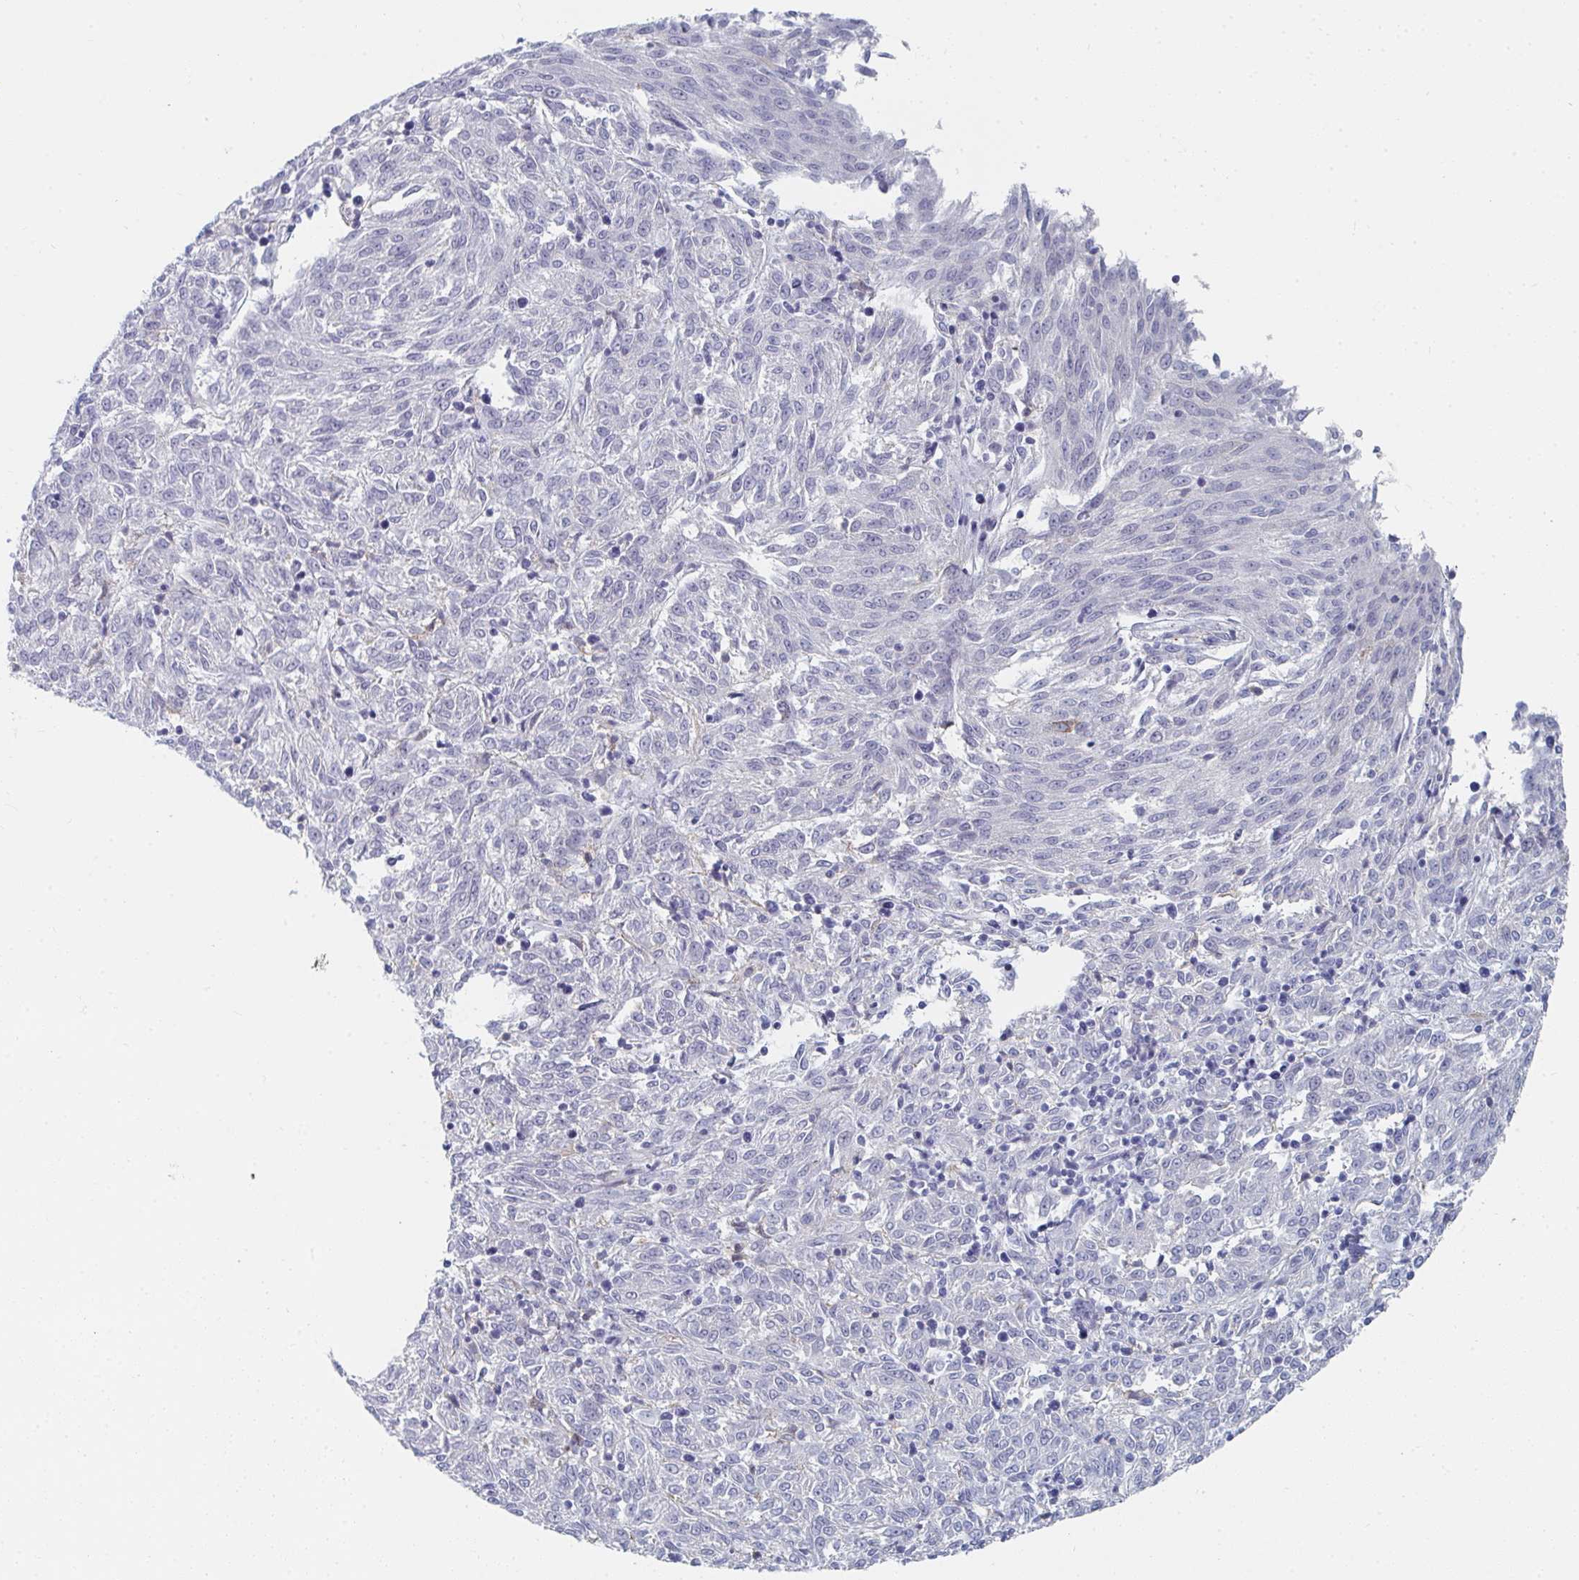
{"staining": {"intensity": "negative", "quantity": "none", "location": "none"}, "tissue": "melanoma", "cell_type": "Tumor cells", "image_type": "cancer", "snomed": [{"axis": "morphology", "description": "Malignant melanoma, NOS"}, {"axis": "topography", "description": "Skin"}], "caption": "DAB (3,3'-diaminobenzidine) immunohistochemical staining of melanoma demonstrates no significant staining in tumor cells. (Brightfield microscopy of DAB (3,3'-diaminobenzidine) IHC at high magnification).", "gene": "DAB2", "patient": {"sex": "female", "age": 72}}